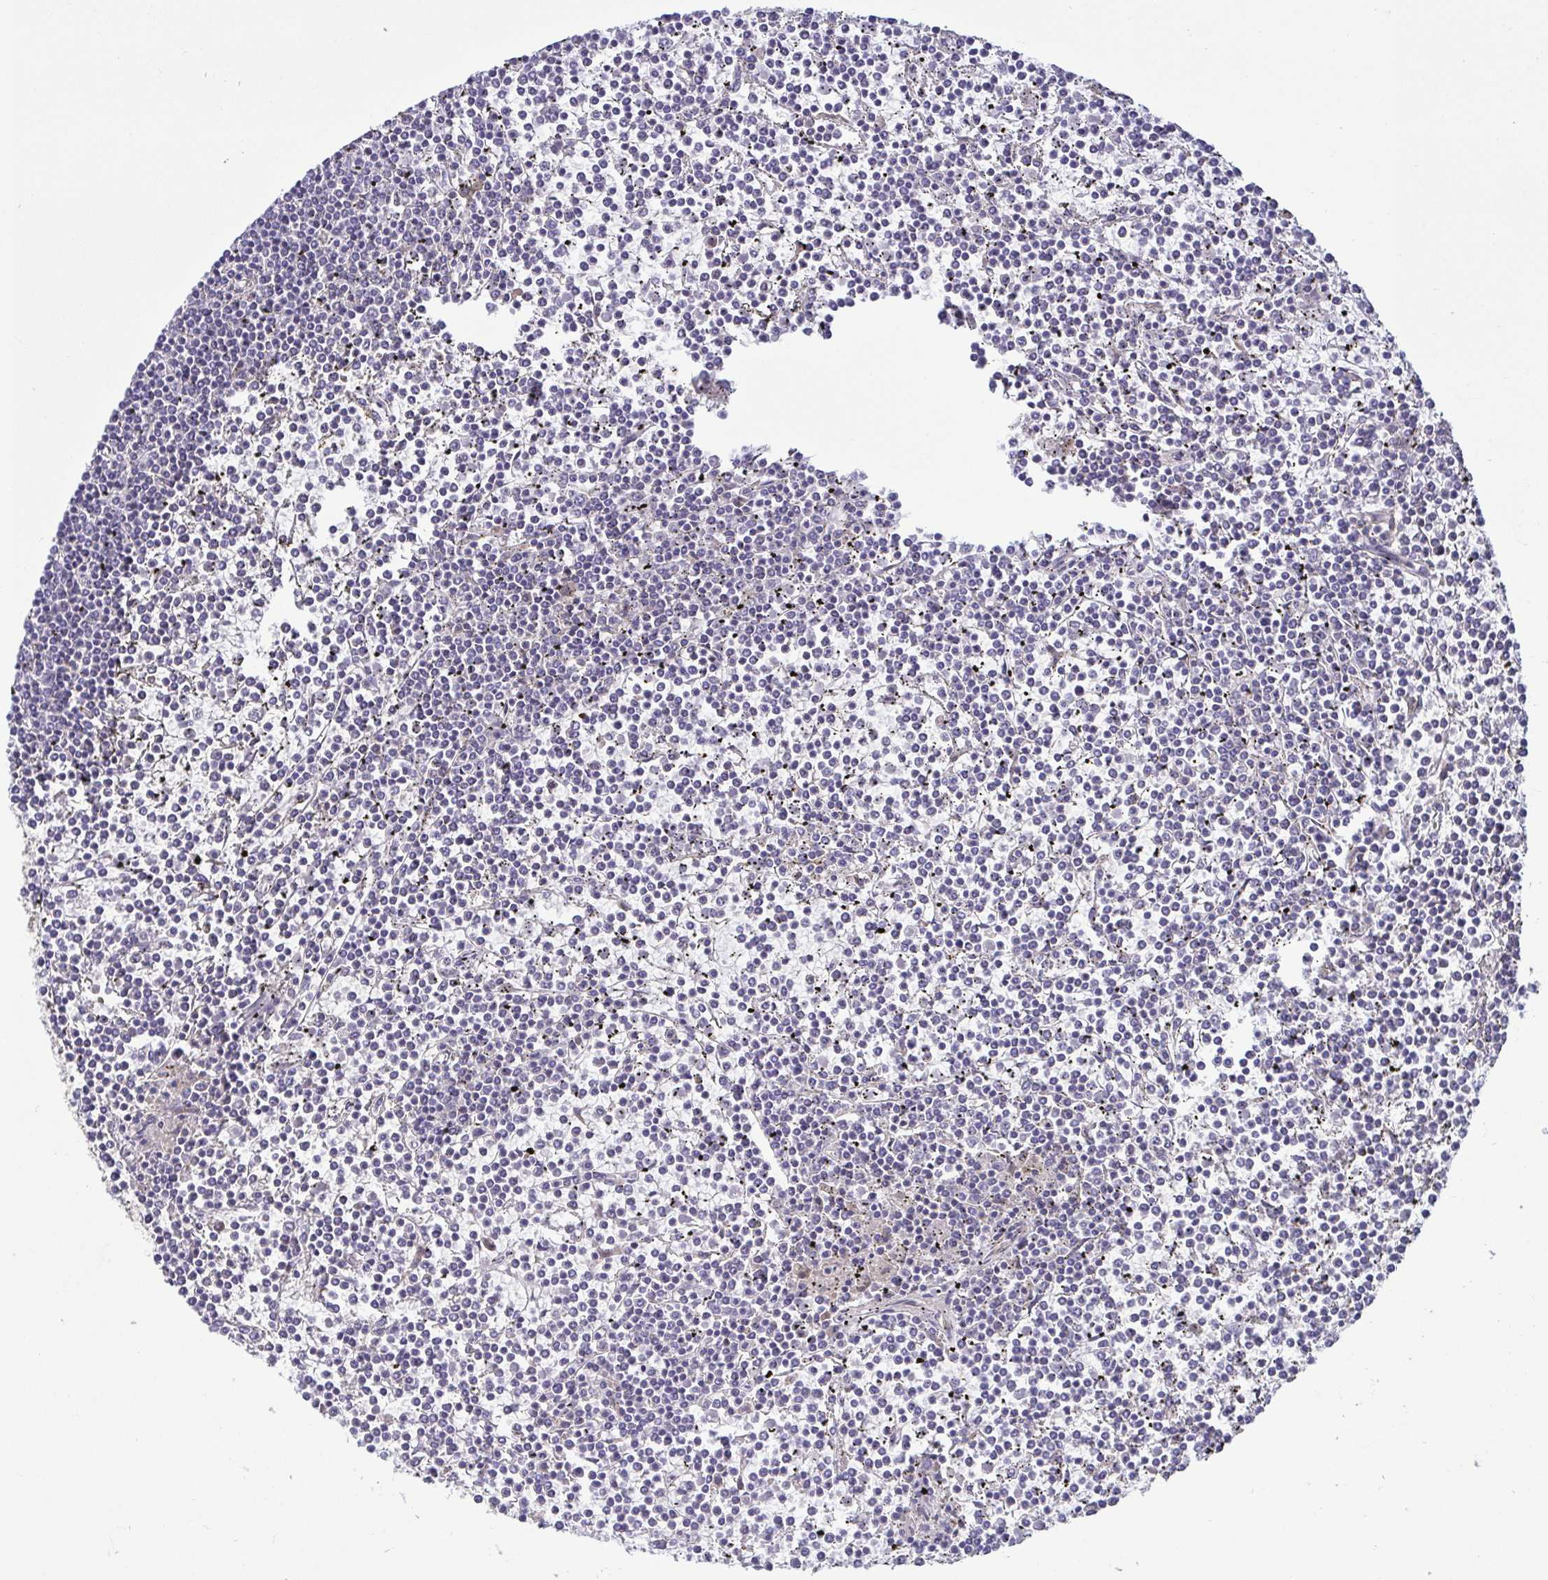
{"staining": {"intensity": "negative", "quantity": "none", "location": "none"}, "tissue": "lymphoma", "cell_type": "Tumor cells", "image_type": "cancer", "snomed": [{"axis": "morphology", "description": "Malignant lymphoma, non-Hodgkin's type, Low grade"}, {"axis": "topography", "description": "Spleen"}], "caption": "High magnification brightfield microscopy of lymphoma stained with DAB (3,3'-diaminobenzidine) (brown) and counterstained with hematoxylin (blue): tumor cells show no significant positivity.", "gene": "LMF2", "patient": {"sex": "female", "age": 19}}